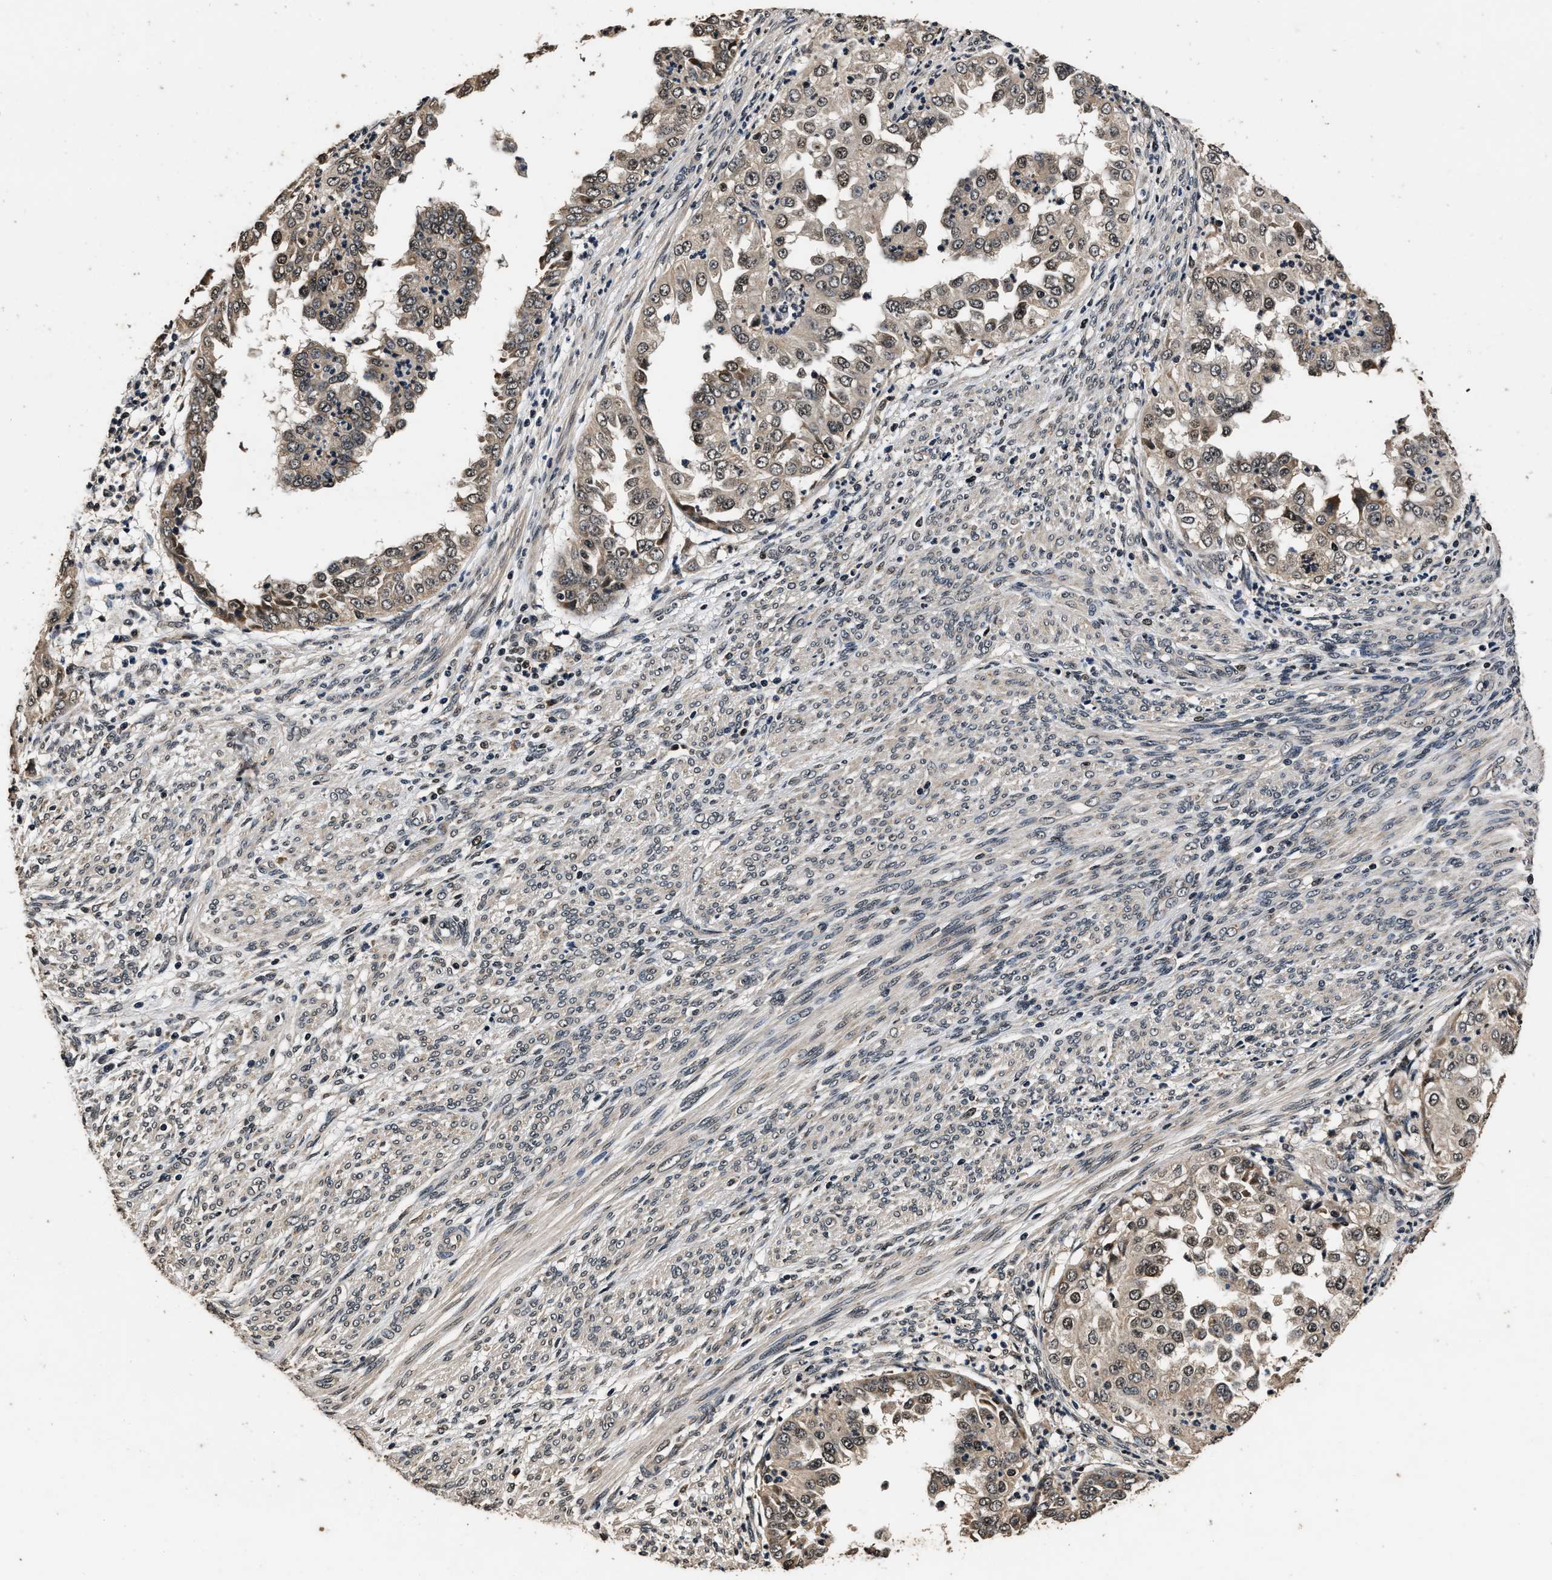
{"staining": {"intensity": "moderate", "quantity": ">75%", "location": "nuclear"}, "tissue": "endometrial cancer", "cell_type": "Tumor cells", "image_type": "cancer", "snomed": [{"axis": "morphology", "description": "Adenocarcinoma, NOS"}, {"axis": "topography", "description": "Endometrium"}], "caption": "This is a photomicrograph of immunohistochemistry (IHC) staining of endometrial adenocarcinoma, which shows moderate positivity in the nuclear of tumor cells.", "gene": "CSTF1", "patient": {"sex": "female", "age": 85}}